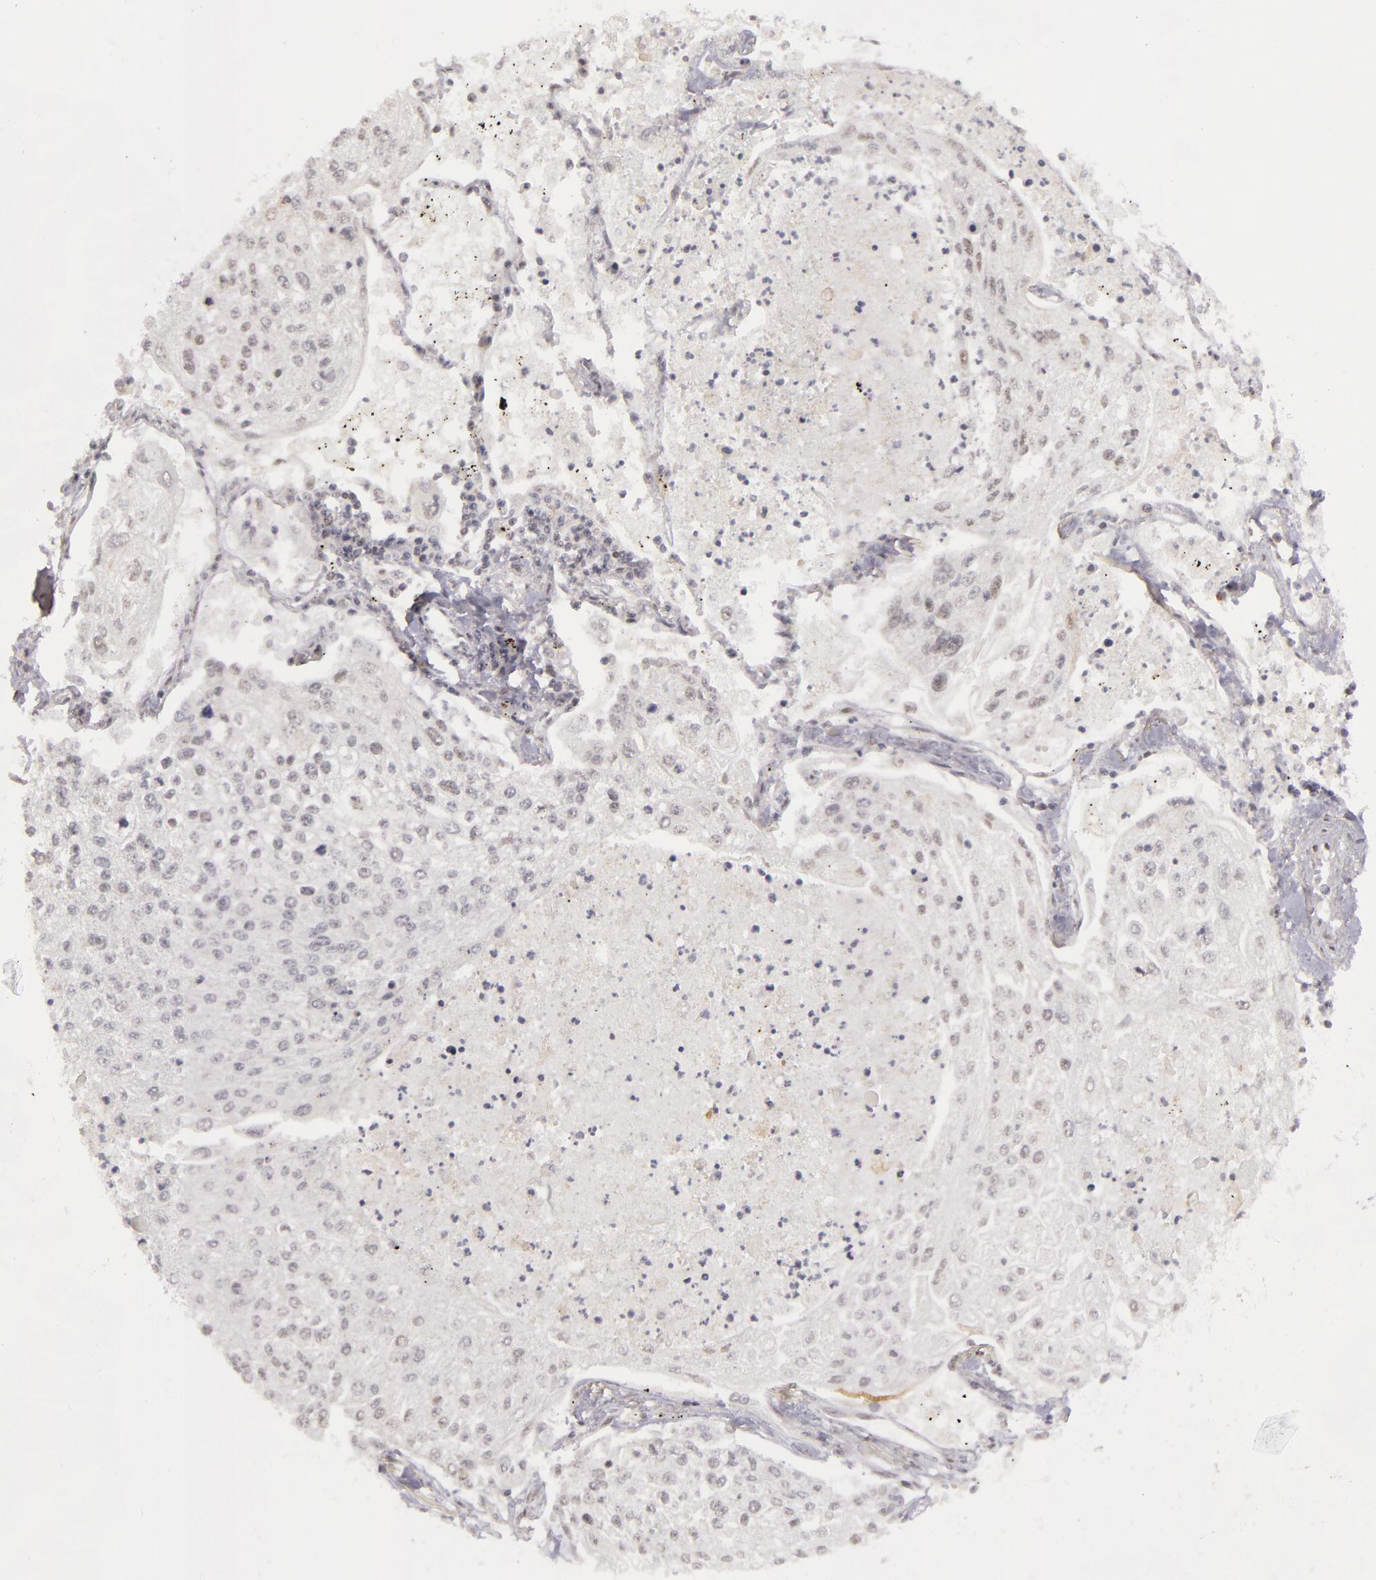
{"staining": {"intensity": "negative", "quantity": "none", "location": "none"}, "tissue": "lung cancer", "cell_type": "Tumor cells", "image_type": "cancer", "snomed": [{"axis": "morphology", "description": "Squamous cell carcinoma, NOS"}, {"axis": "topography", "description": "Lung"}], "caption": "IHC micrograph of neoplastic tissue: lung cancer (squamous cell carcinoma) stained with DAB (3,3'-diaminobenzidine) demonstrates no significant protein expression in tumor cells. (IHC, brightfield microscopy, high magnification).", "gene": "RRP7A", "patient": {"sex": "male", "age": 75}}